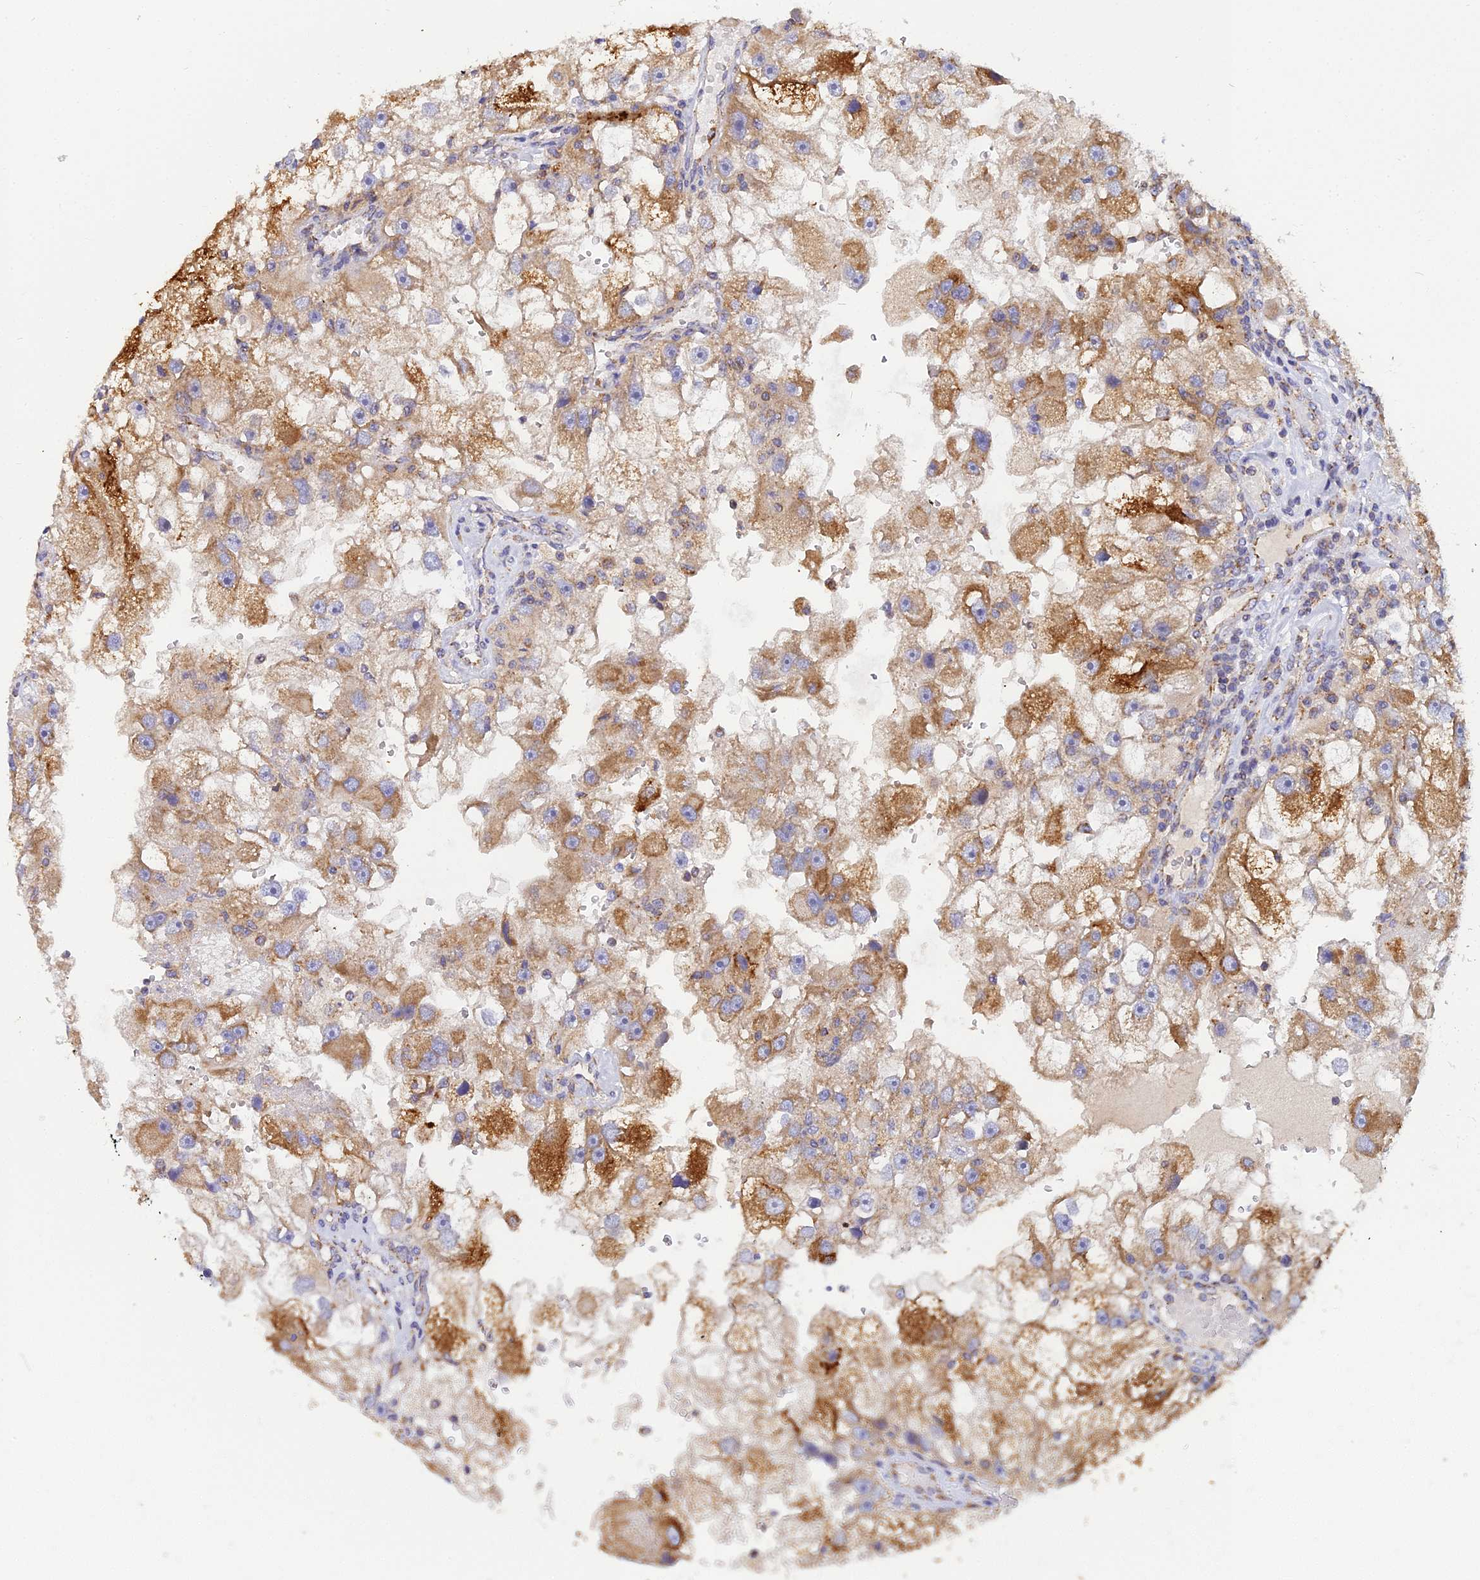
{"staining": {"intensity": "strong", "quantity": "25%-75%", "location": "cytoplasmic/membranous"}, "tissue": "renal cancer", "cell_type": "Tumor cells", "image_type": "cancer", "snomed": [{"axis": "morphology", "description": "Adenocarcinoma, NOS"}, {"axis": "topography", "description": "Kidney"}], "caption": "Renal cancer stained with DAB immunohistochemistry (IHC) demonstrates high levels of strong cytoplasmic/membranous staining in approximately 25%-75% of tumor cells.", "gene": "NIPSNAP3A", "patient": {"sex": "male", "age": 63}}